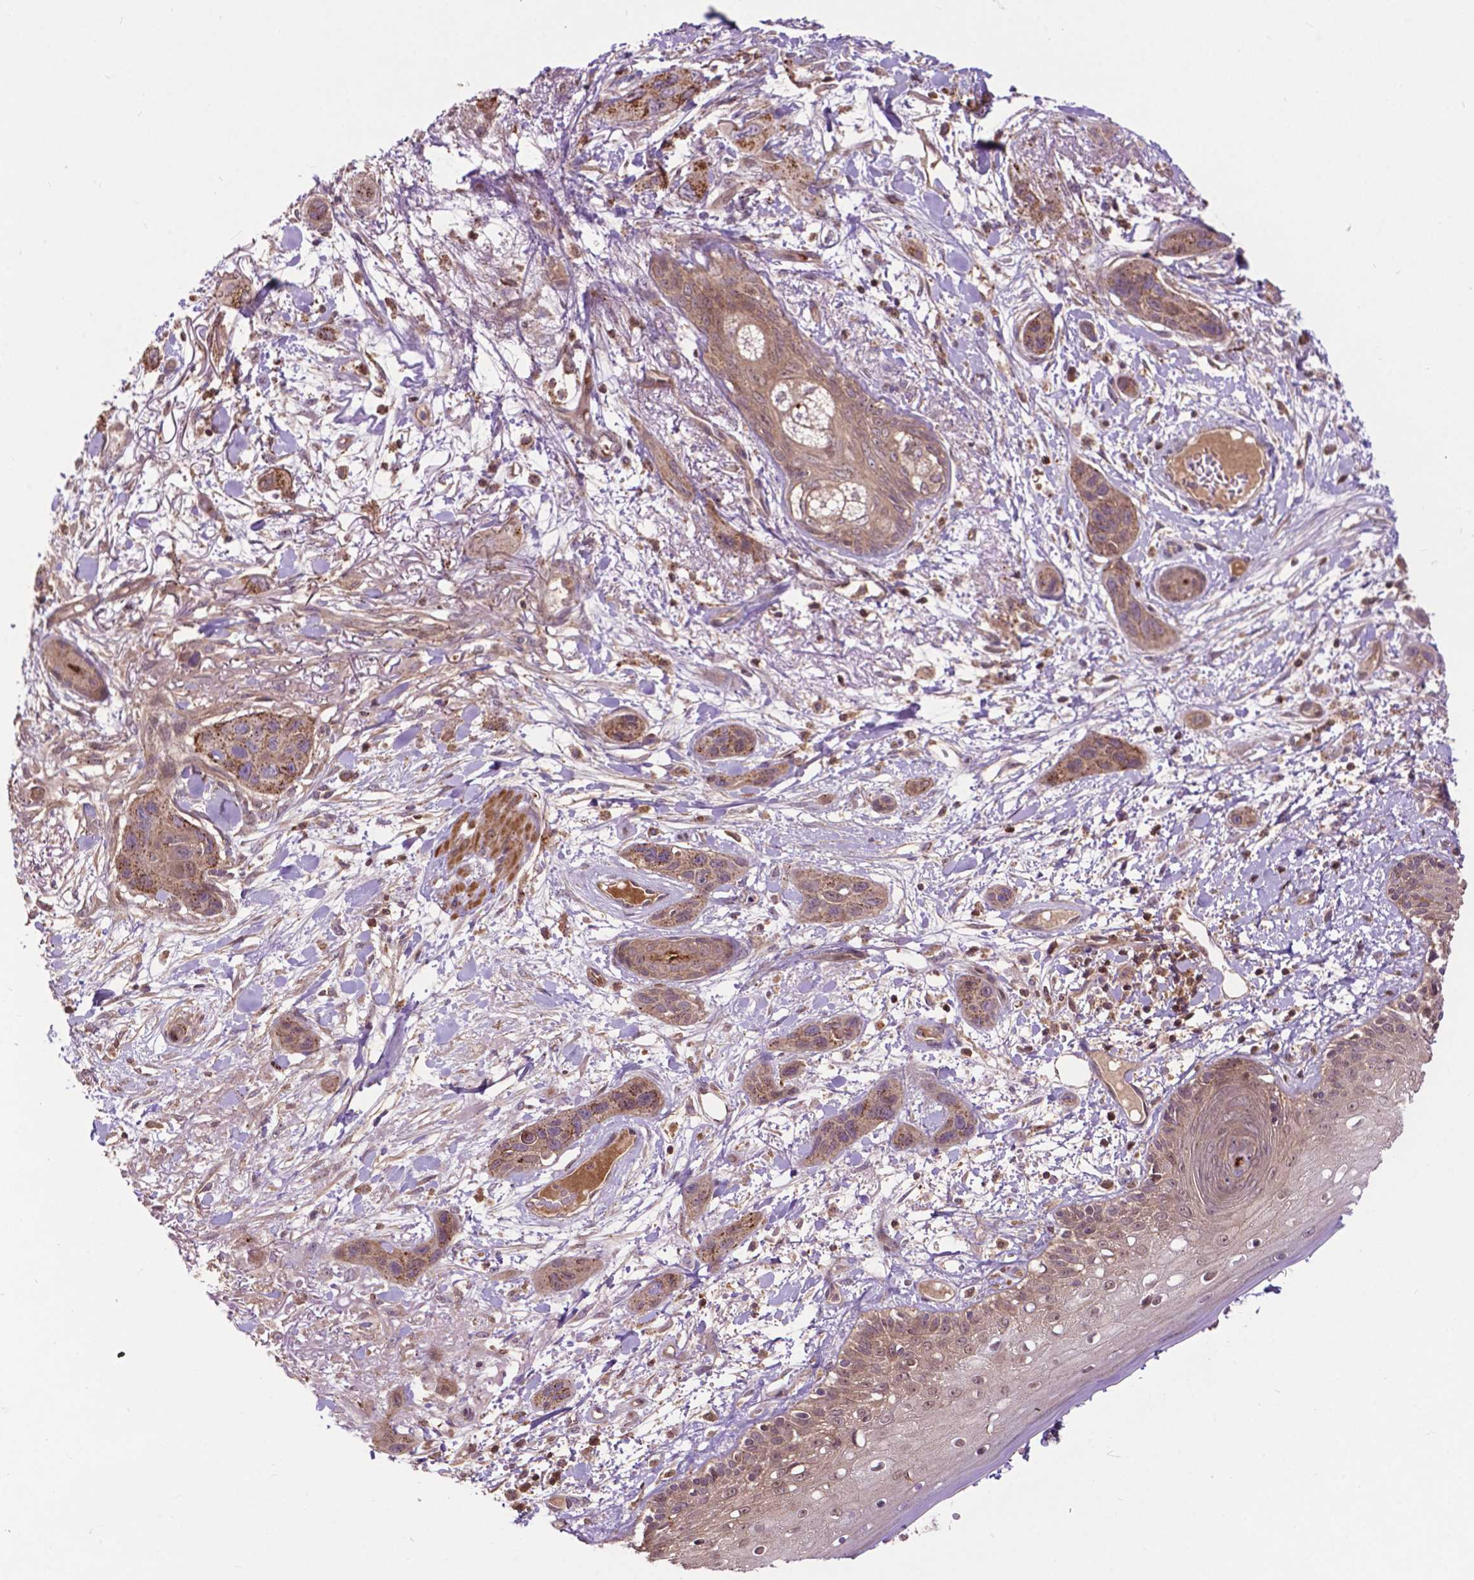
{"staining": {"intensity": "moderate", "quantity": ">75%", "location": "cytoplasmic/membranous"}, "tissue": "skin cancer", "cell_type": "Tumor cells", "image_type": "cancer", "snomed": [{"axis": "morphology", "description": "Squamous cell carcinoma, NOS"}, {"axis": "topography", "description": "Skin"}], "caption": "A brown stain labels moderate cytoplasmic/membranous expression of a protein in skin squamous cell carcinoma tumor cells.", "gene": "CHMP4A", "patient": {"sex": "male", "age": 79}}